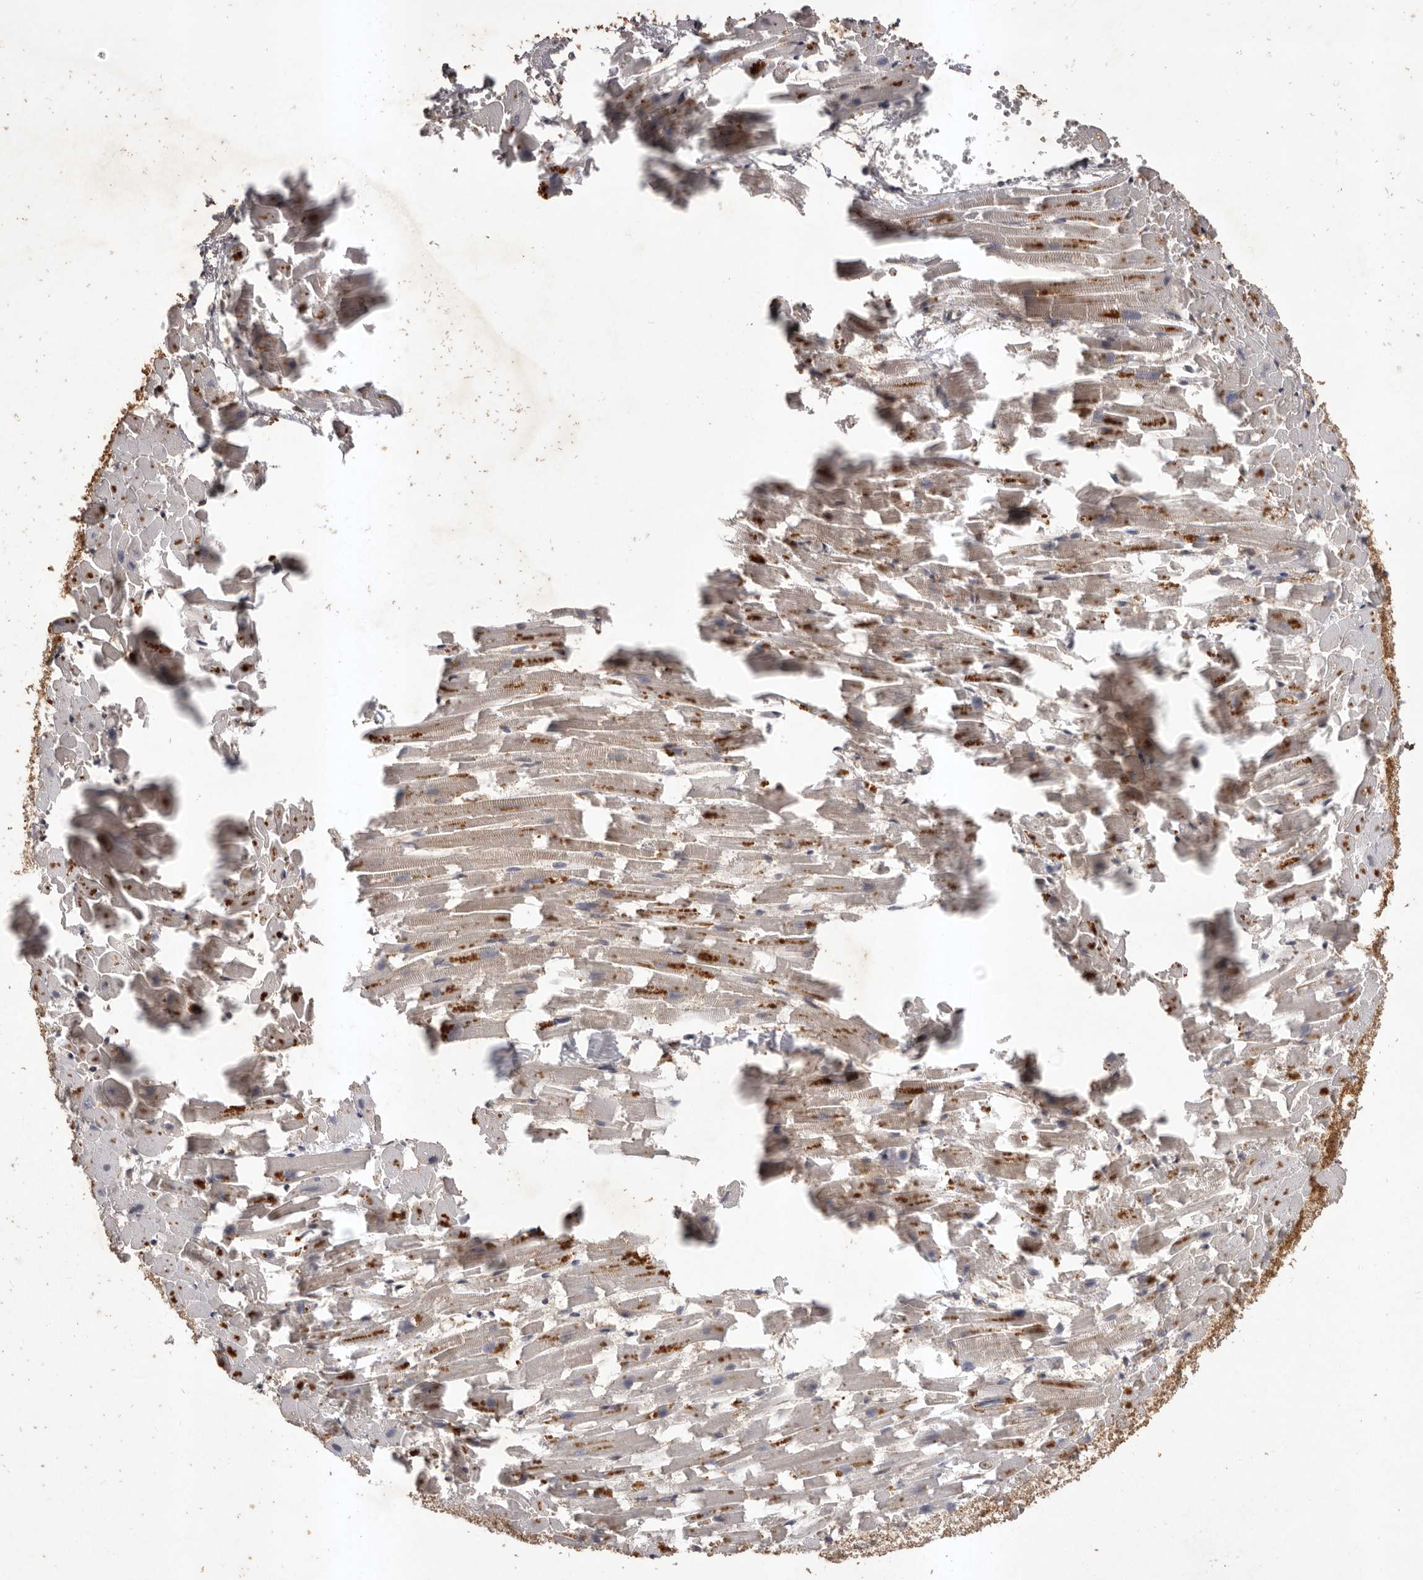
{"staining": {"intensity": "moderate", "quantity": ">75%", "location": "cytoplasmic/membranous"}, "tissue": "heart muscle", "cell_type": "Cardiomyocytes", "image_type": "normal", "snomed": [{"axis": "morphology", "description": "Normal tissue, NOS"}, {"axis": "topography", "description": "Heart"}], "caption": "The immunohistochemical stain labels moderate cytoplasmic/membranous positivity in cardiomyocytes of benign heart muscle. Using DAB (brown) and hematoxylin (blue) stains, captured at high magnification using brightfield microscopy.", "gene": "SLC22A3", "patient": {"sex": "female", "age": 64}}